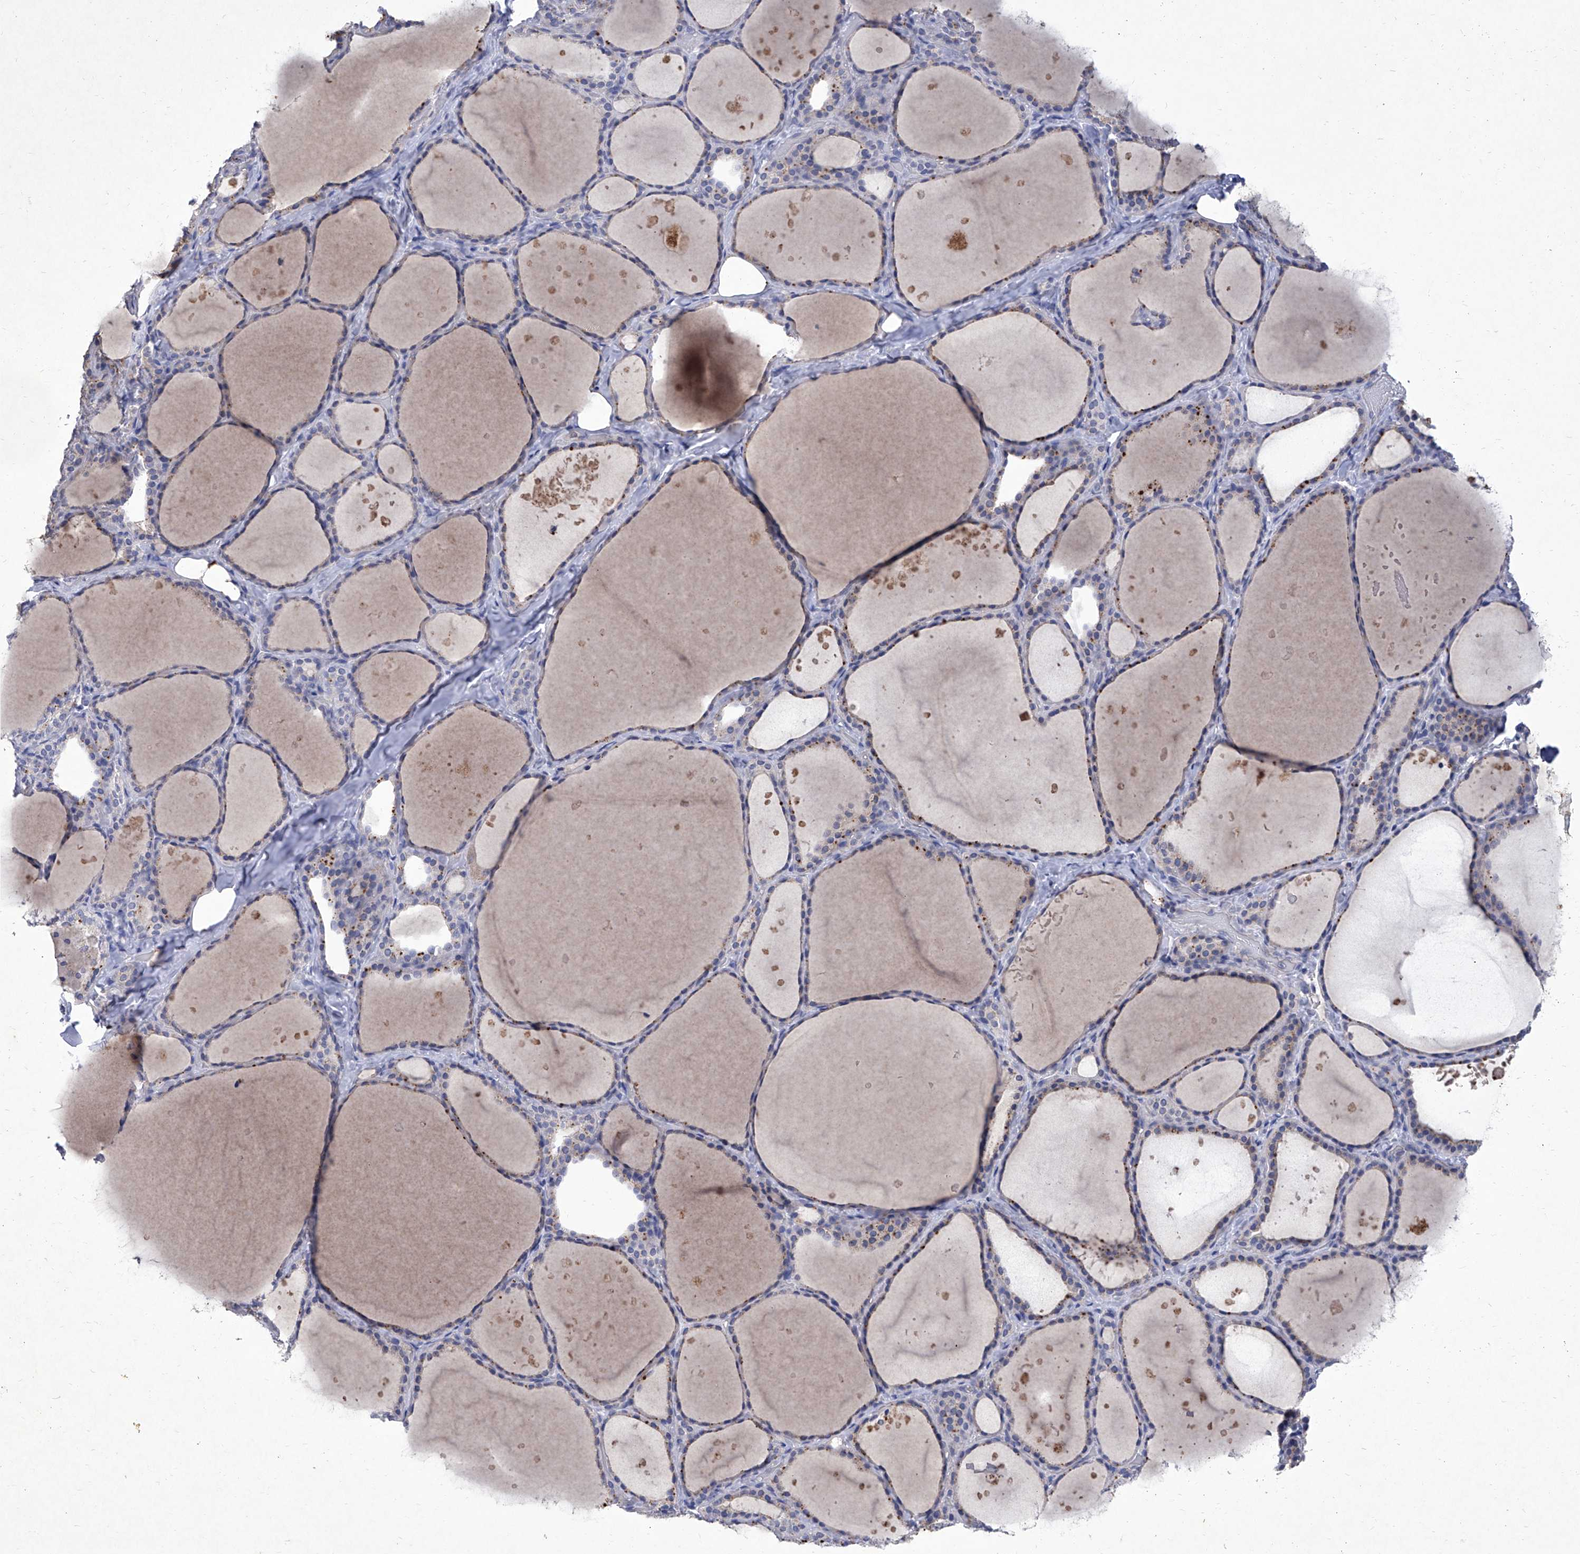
{"staining": {"intensity": "moderate", "quantity": "<25%", "location": "cytoplasmic/membranous"}, "tissue": "thyroid gland", "cell_type": "Glandular cells", "image_type": "normal", "snomed": [{"axis": "morphology", "description": "Normal tissue, NOS"}, {"axis": "topography", "description": "Thyroid gland"}], "caption": "A brown stain labels moderate cytoplasmic/membranous staining of a protein in glandular cells of benign human thyroid gland.", "gene": "IFNL2", "patient": {"sex": "female", "age": 44}}